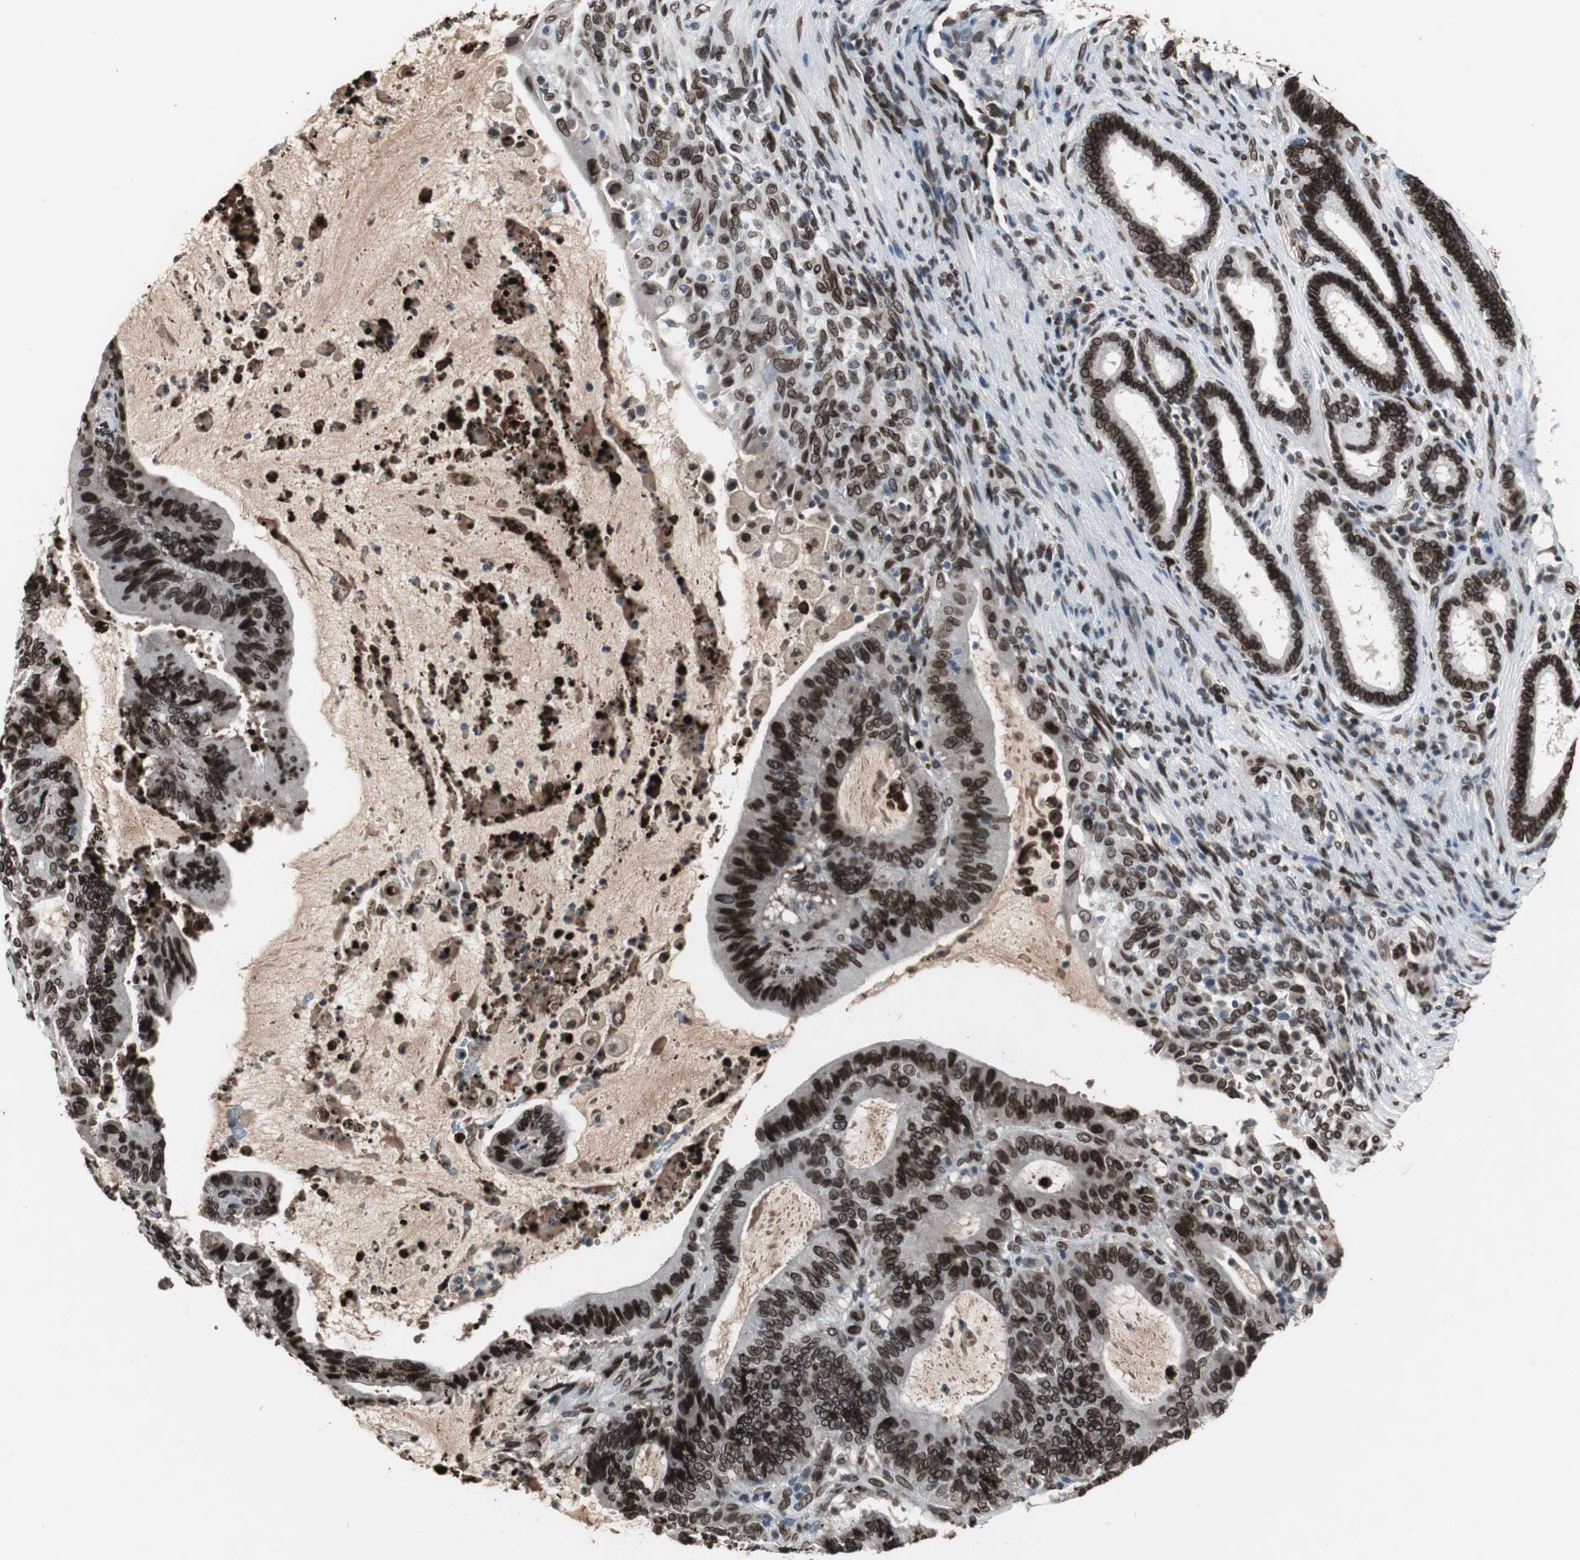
{"staining": {"intensity": "strong", "quantity": ">75%", "location": "cytoplasmic/membranous,nuclear"}, "tissue": "liver cancer", "cell_type": "Tumor cells", "image_type": "cancer", "snomed": [{"axis": "morphology", "description": "Cholangiocarcinoma"}, {"axis": "topography", "description": "Liver"}], "caption": "The micrograph shows a brown stain indicating the presence of a protein in the cytoplasmic/membranous and nuclear of tumor cells in liver cancer (cholangiocarcinoma).", "gene": "LMNA", "patient": {"sex": "female", "age": 73}}